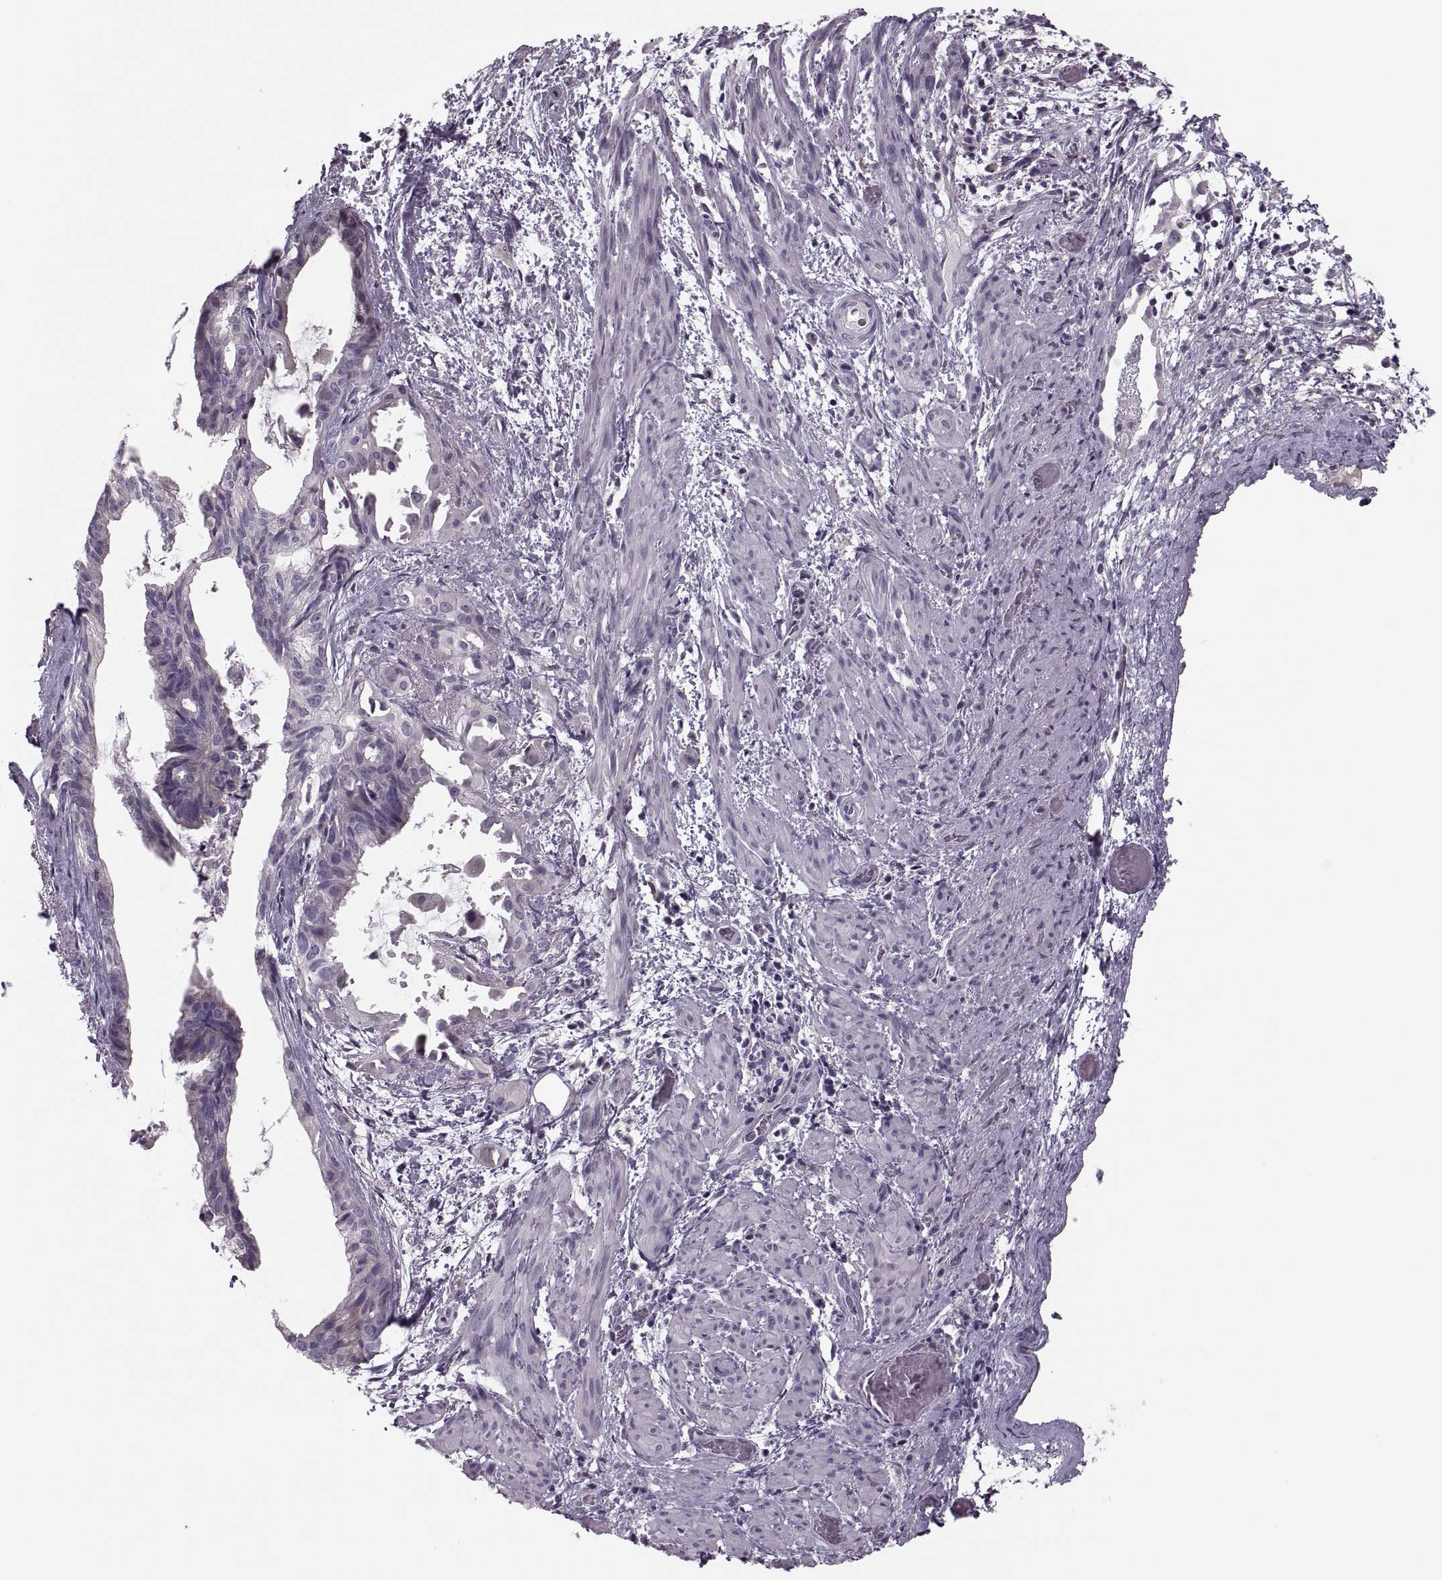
{"staining": {"intensity": "negative", "quantity": "none", "location": "none"}, "tissue": "endometrial cancer", "cell_type": "Tumor cells", "image_type": "cancer", "snomed": [{"axis": "morphology", "description": "Adenocarcinoma, NOS"}, {"axis": "topography", "description": "Endometrium"}], "caption": "Immunohistochemistry (IHC) photomicrograph of neoplastic tissue: human endometrial cancer (adenocarcinoma) stained with DAB exhibits no significant protein staining in tumor cells.", "gene": "PRSS54", "patient": {"sex": "female", "age": 86}}